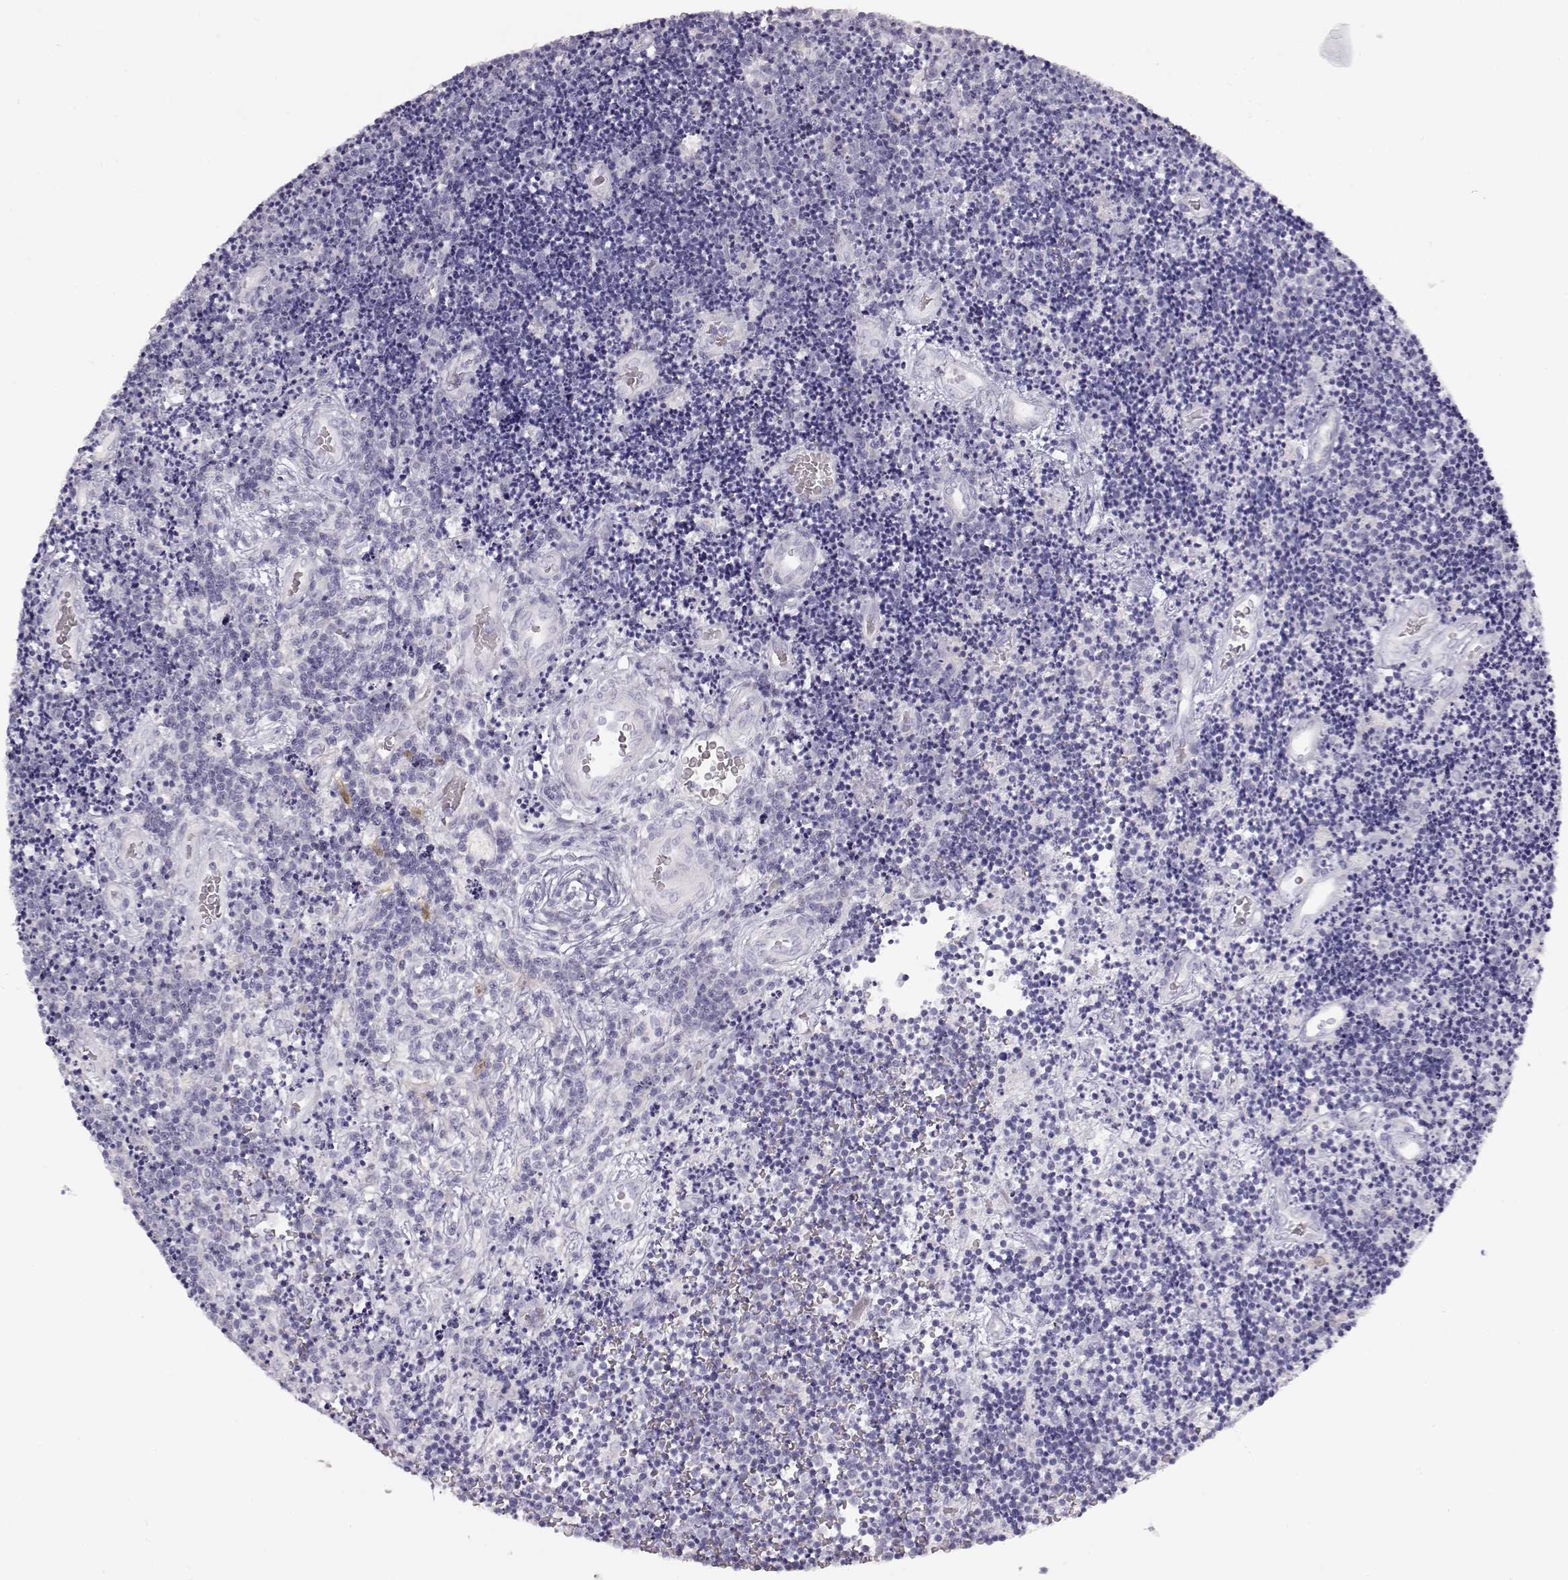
{"staining": {"intensity": "negative", "quantity": "none", "location": "none"}, "tissue": "lymphoma", "cell_type": "Tumor cells", "image_type": "cancer", "snomed": [{"axis": "morphology", "description": "Malignant lymphoma, non-Hodgkin's type, Low grade"}, {"axis": "topography", "description": "Brain"}], "caption": "Immunohistochemical staining of low-grade malignant lymphoma, non-Hodgkin's type reveals no significant staining in tumor cells.", "gene": "S100B", "patient": {"sex": "female", "age": 66}}